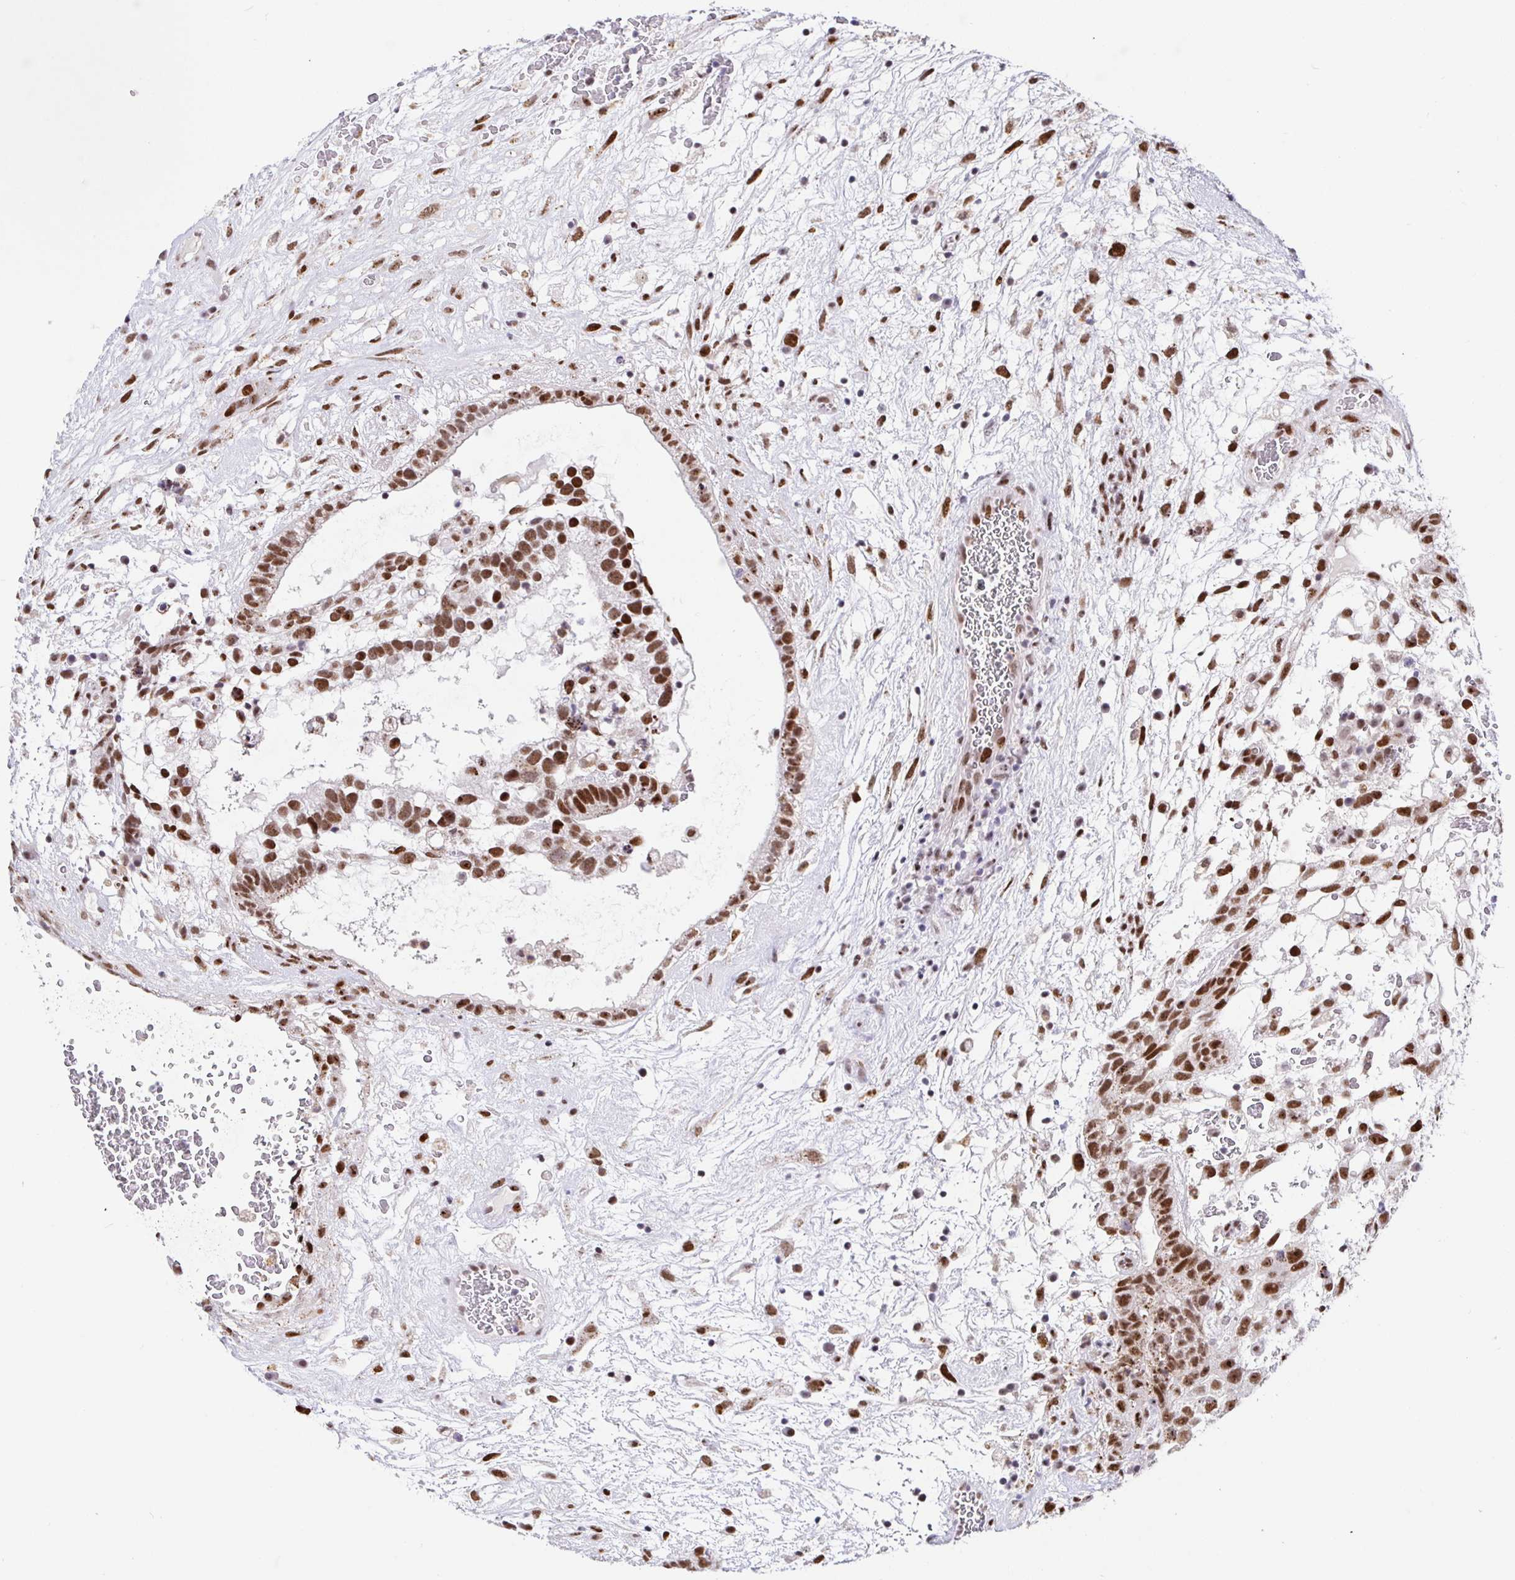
{"staining": {"intensity": "moderate", "quantity": ">75%", "location": "nuclear"}, "tissue": "testis cancer", "cell_type": "Tumor cells", "image_type": "cancer", "snomed": [{"axis": "morphology", "description": "Normal tissue, NOS"}, {"axis": "morphology", "description": "Carcinoma, Embryonal, NOS"}, {"axis": "topography", "description": "Testis"}], "caption": "Testis embryonal carcinoma stained for a protein reveals moderate nuclear positivity in tumor cells.", "gene": "SETD5", "patient": {"sex": "male", "age": 32}}